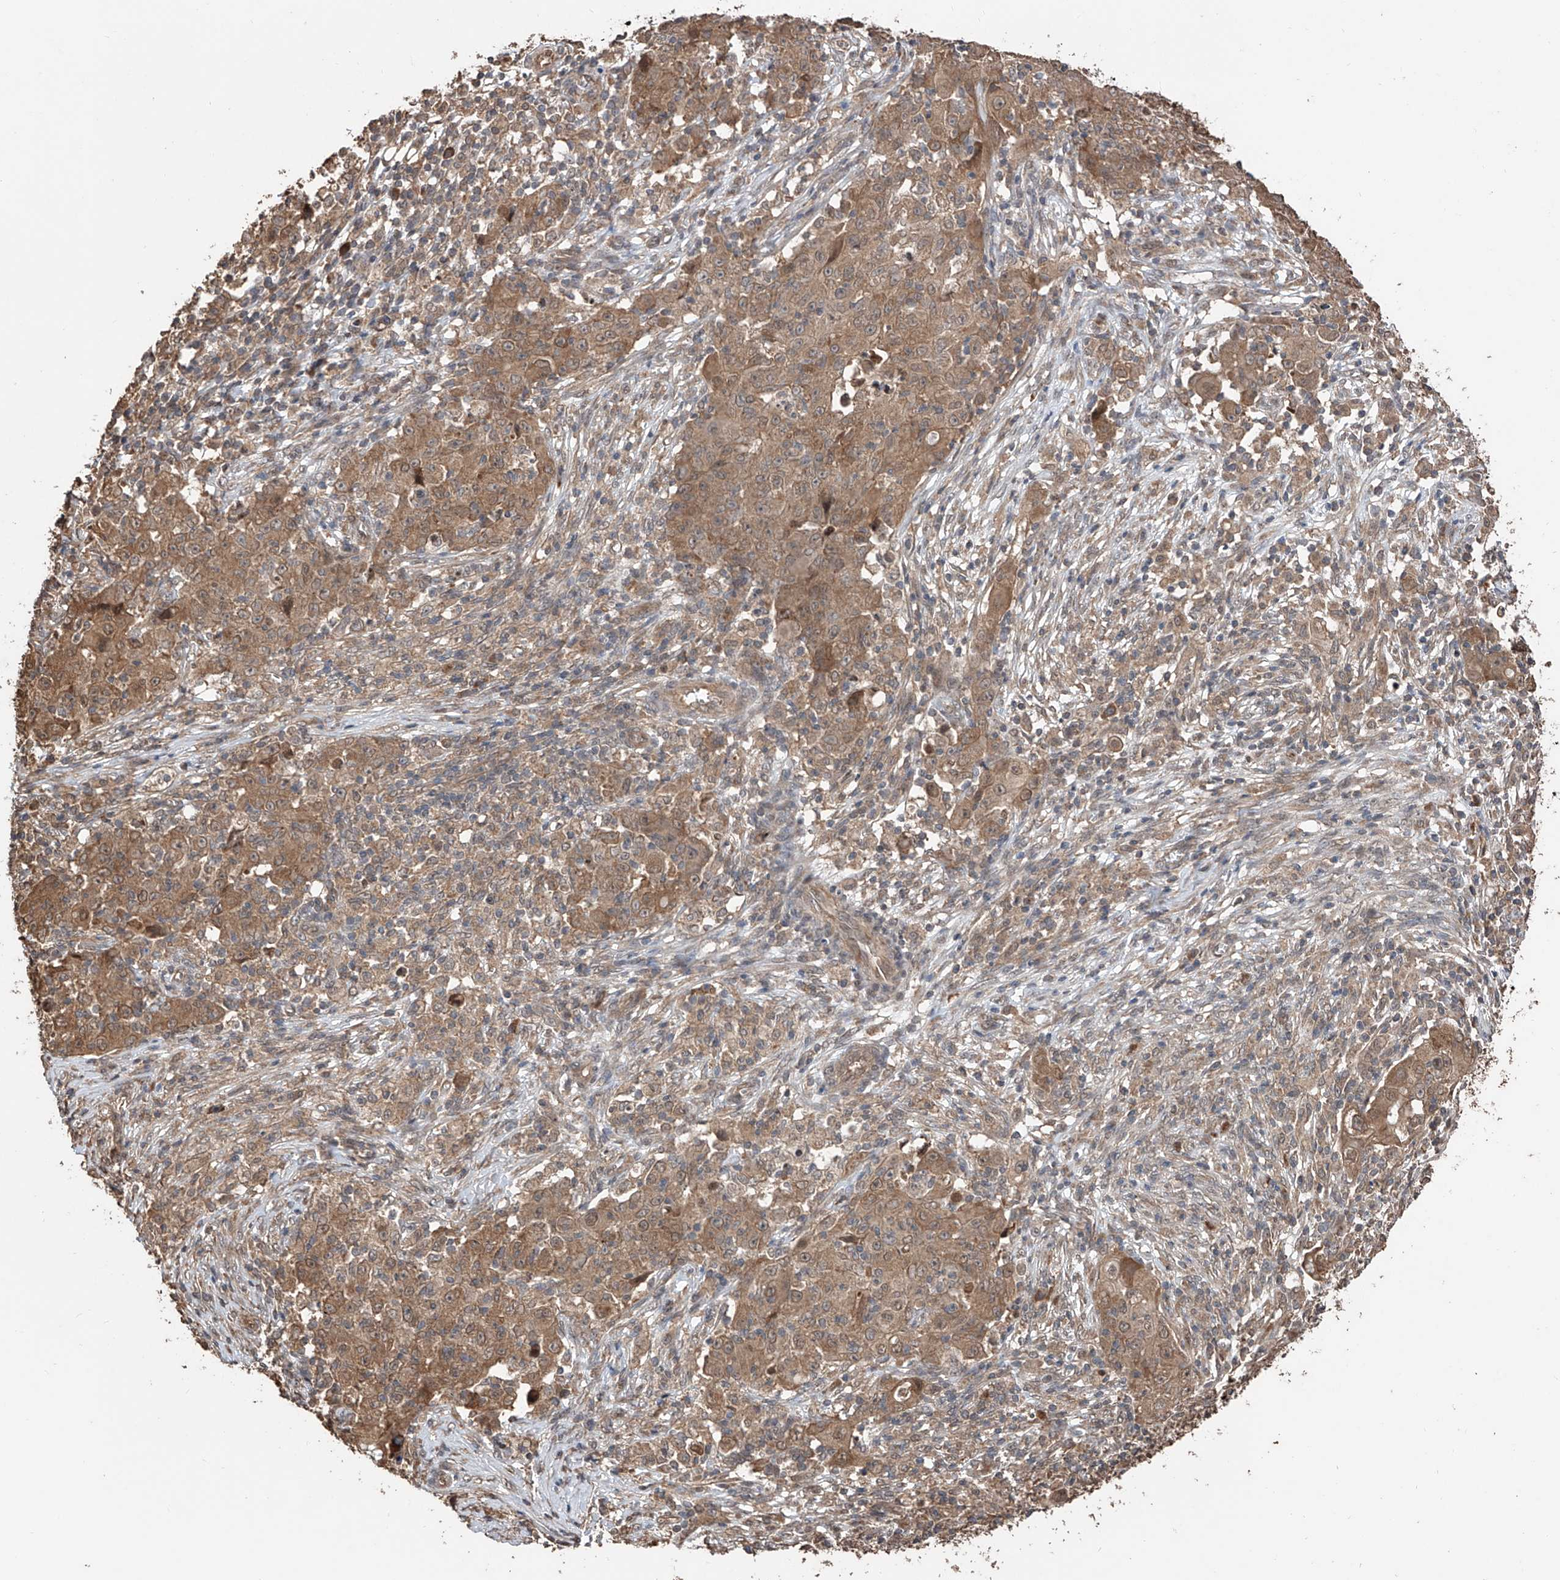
{"staining": {"intensity": "moderate", "quantity": ">75%", "location": "cytoplasmic/membranous"}, "tissue": "ovarian cancer", "cell_type": "Tumor cells", "image_type": "cancer", "snomed": [{"axis": "morphology", "description": "Carcinoma, endometroid"}, {"axis": "topography", "description": "Ovary"}], "caption": "Moderate cytoplasmic/membranous protein staining is present in about >75% of tumor cells in ovarian cancer.", "gene": "FAM135A", "patient": {"sex": "female", "age": 42}}